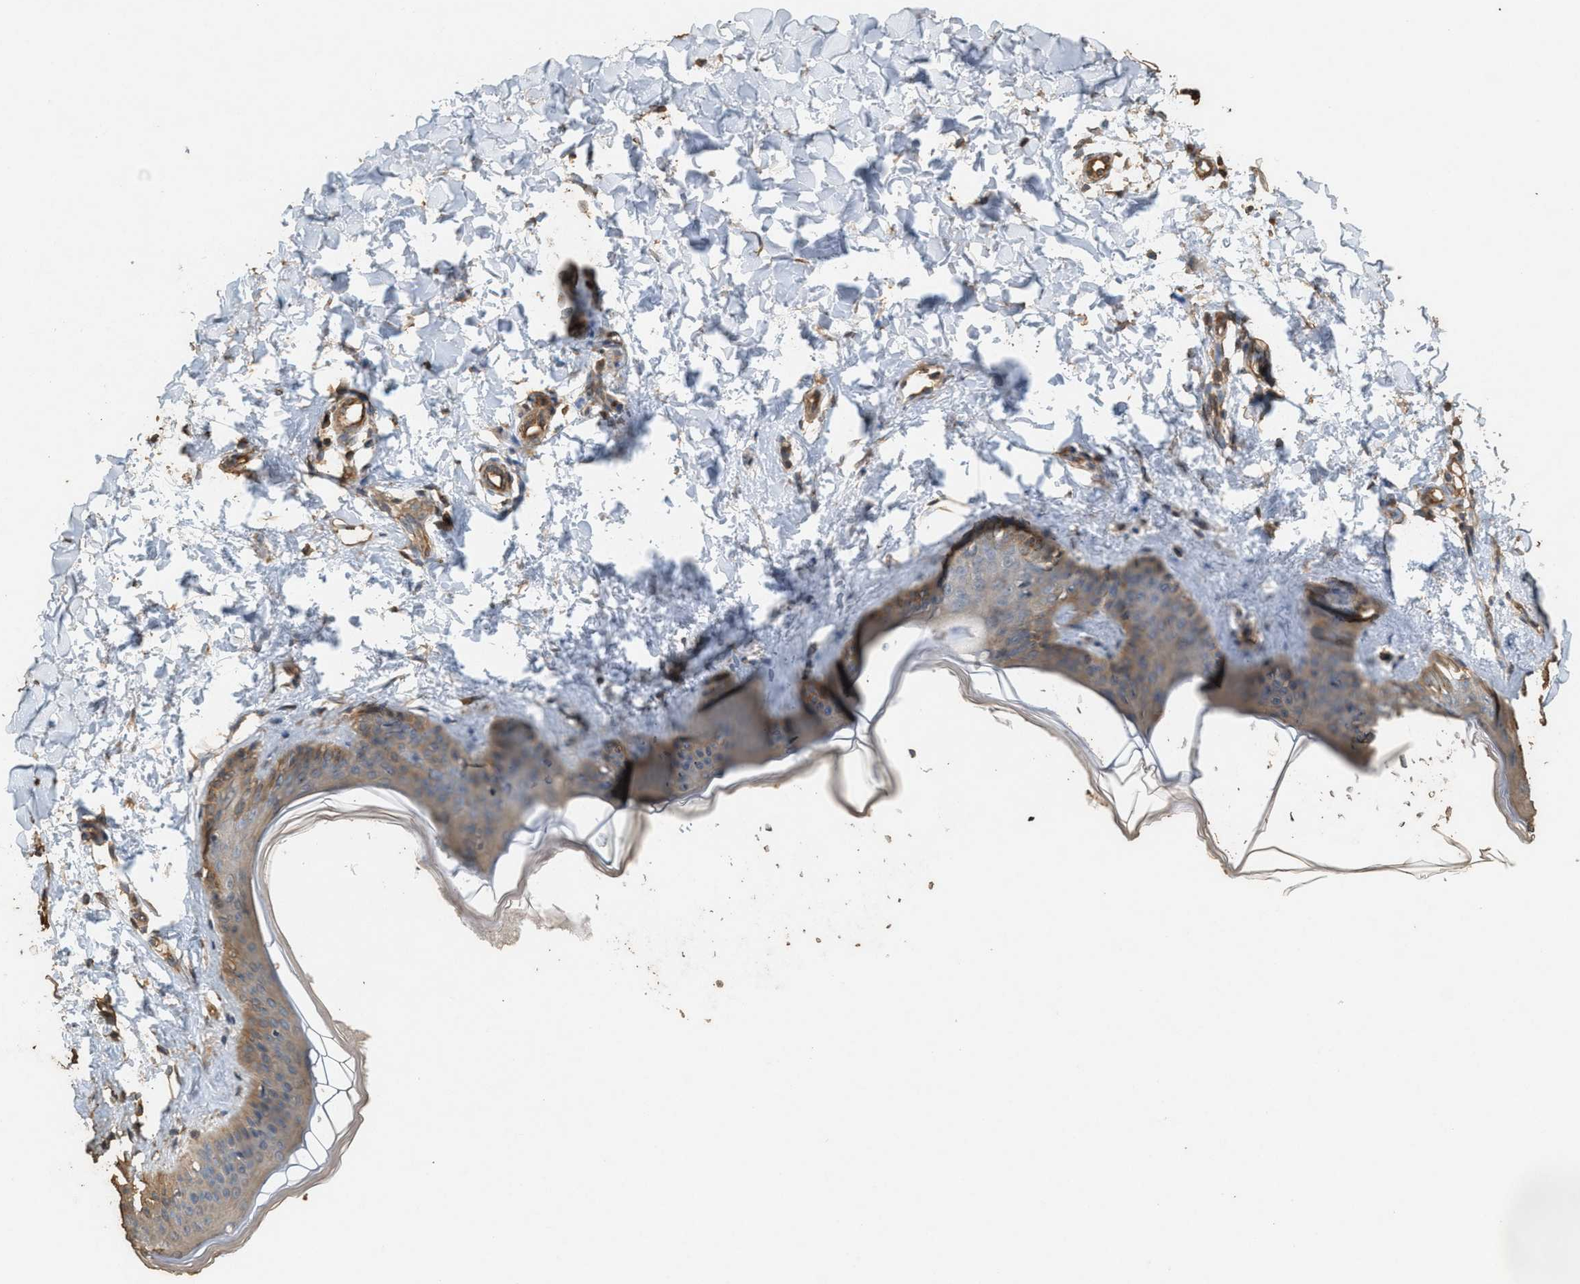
{"staining": {"intensity": "weak", "quantity": ">75%", "location": "cytoplasmic/membranous"}, "tissue": "skin", "cell_type": "Fibroblasts", "image_type": "normal", "snomed": [{"axis": "morphology", "description": "Normal tissue, NOS"}, {"axis": "topography", "description": "Skin"}], "caption": "IHC of normal skin exhibits low levels of weak cytoplasmic/membranous staining in approximately >75% of fibroblasts.", "gene": "DCAF7", "patient": {"sex": "female", "age": 17}}